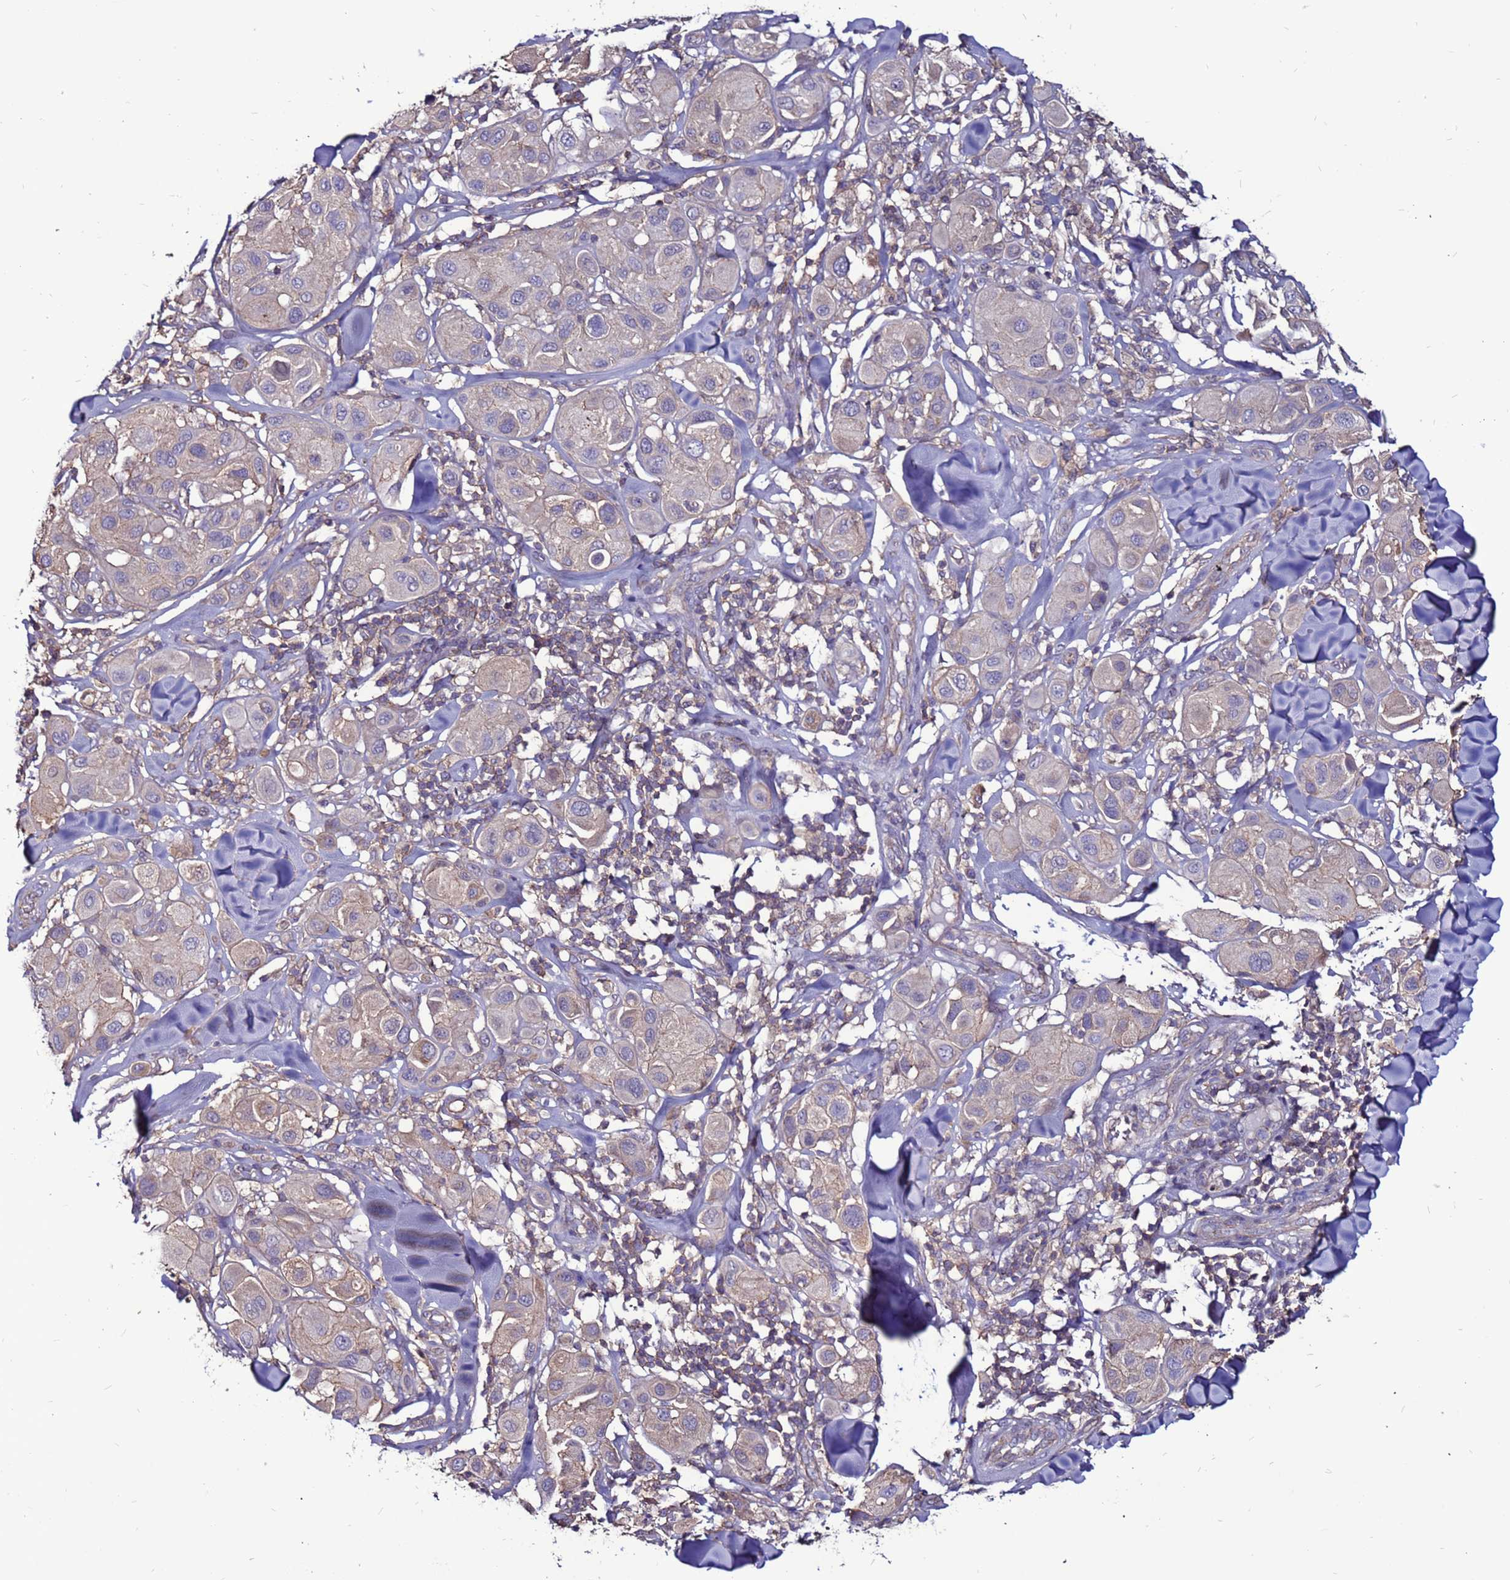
{"staining": {"intensity": "weak", "quantity": "<25%", "location": "cytoplasmic/membranous"}, "tissue": "melanoma", "cell_type": "Tumor cells", "image_type": "cancer", "snomed": [{"axis": "morphology", "description": "Malignant melanoma, Metastatic site"}, {"axis": "topography", "description": "Skin"}], "caption": "Immunohistochemical staining of human malignant melanoma (metastatic site) displays no significant expression in tumor cells. Nuclei are stained in blue.", "gene": "NRN1L", "patient": {"sex": "male", "age": 41}}